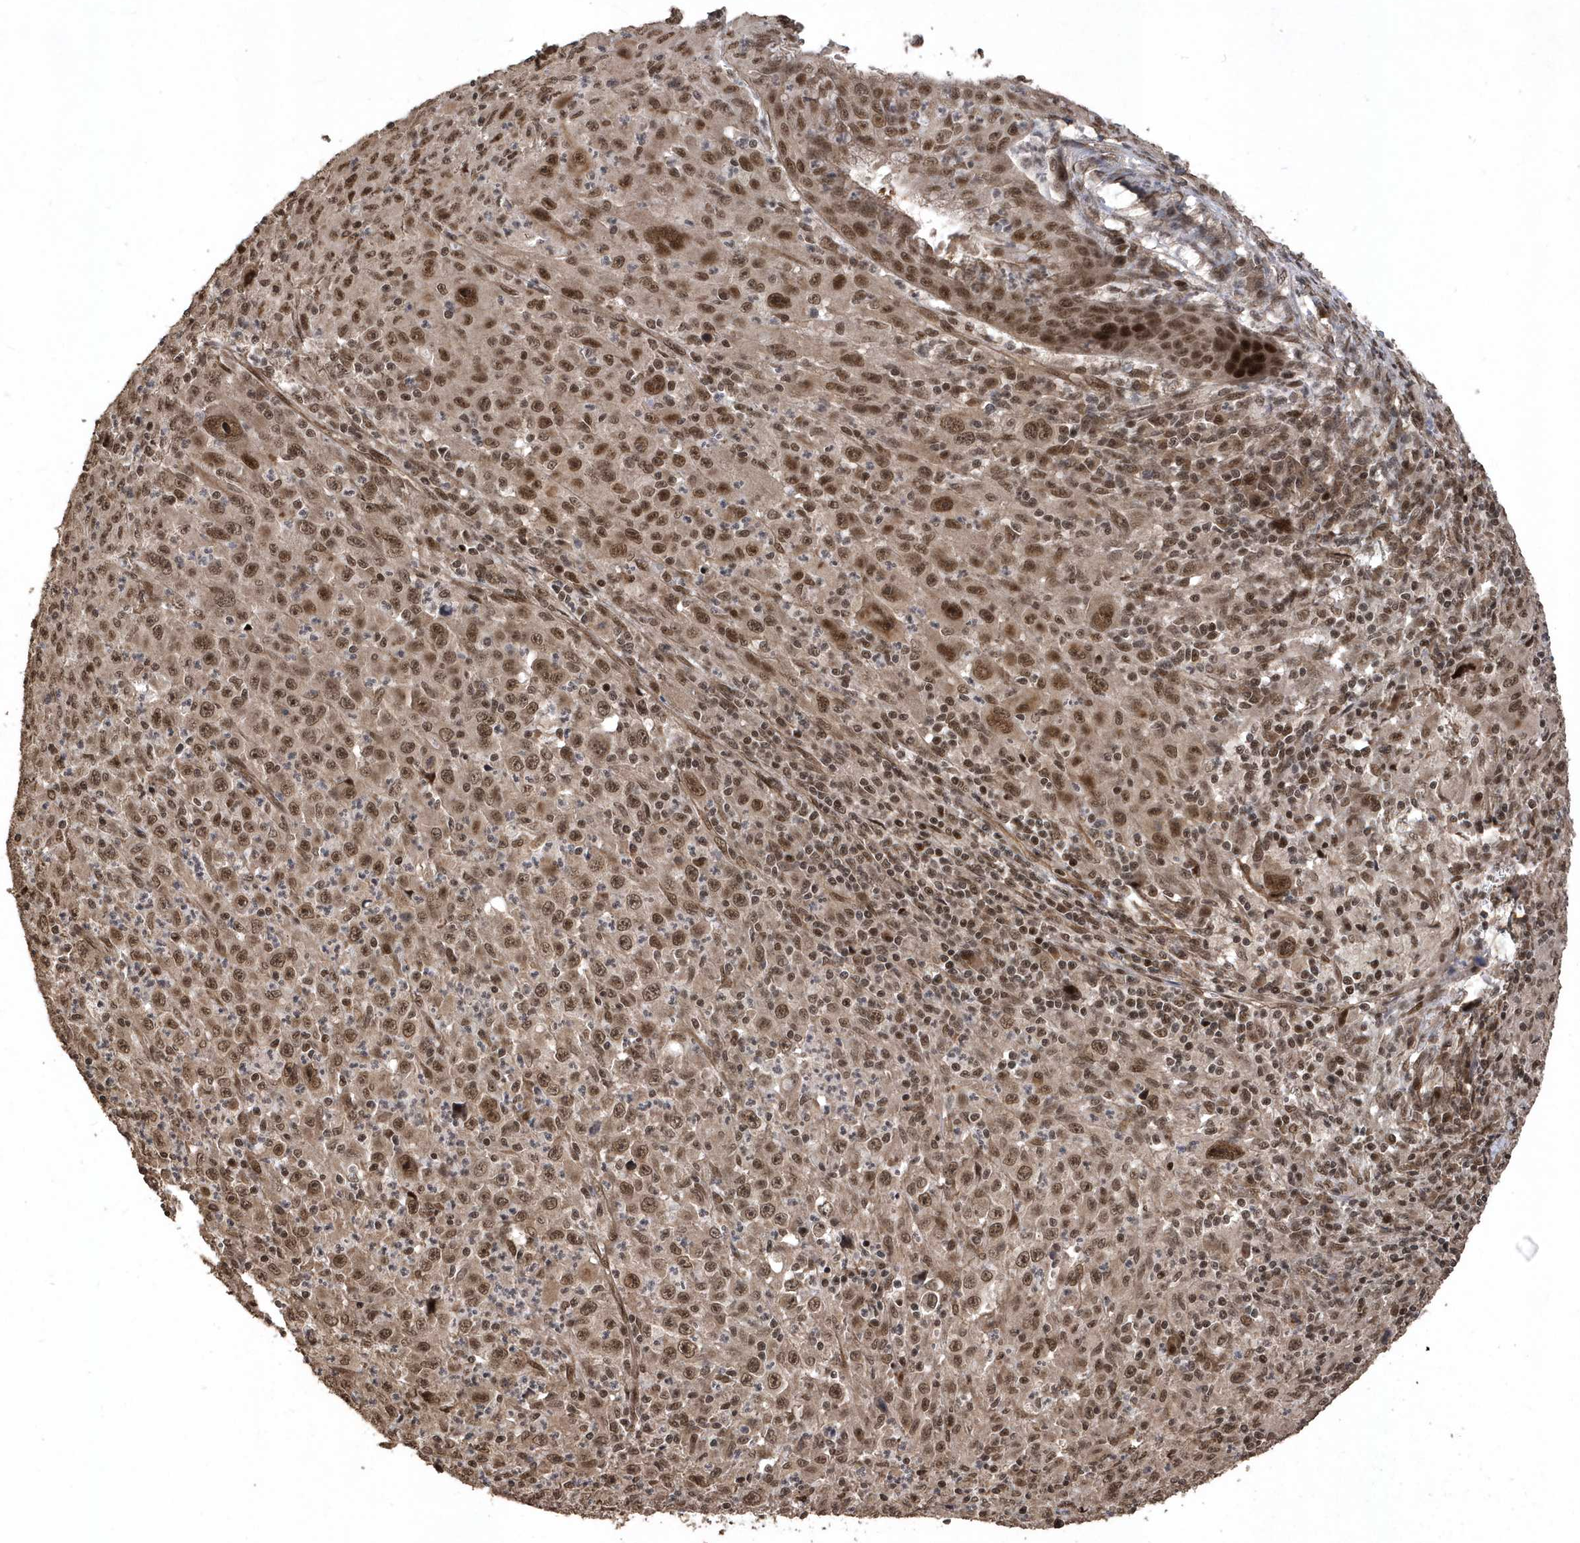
{"staining": {"intensity": "moderate", "quantity": ">75%", "location": "nuclear"}, "tissue": "melanoma", "cell_type": "Tumor cells", "image_type": "cancer", "snomed": [{"axis": "morphology", "description": "Malignant melanoma, Metastatic site"}, {"axis": "topography", "description": "Skin"}], "caption": "The image displays immunohistochemical staining of malignant melanoma (metastatic site). There is moderate nuclear positivity is seen in approximately >75% of tumor cells.", "gene": "INTS12", "patient": {"sex": "female", "age": 56}}